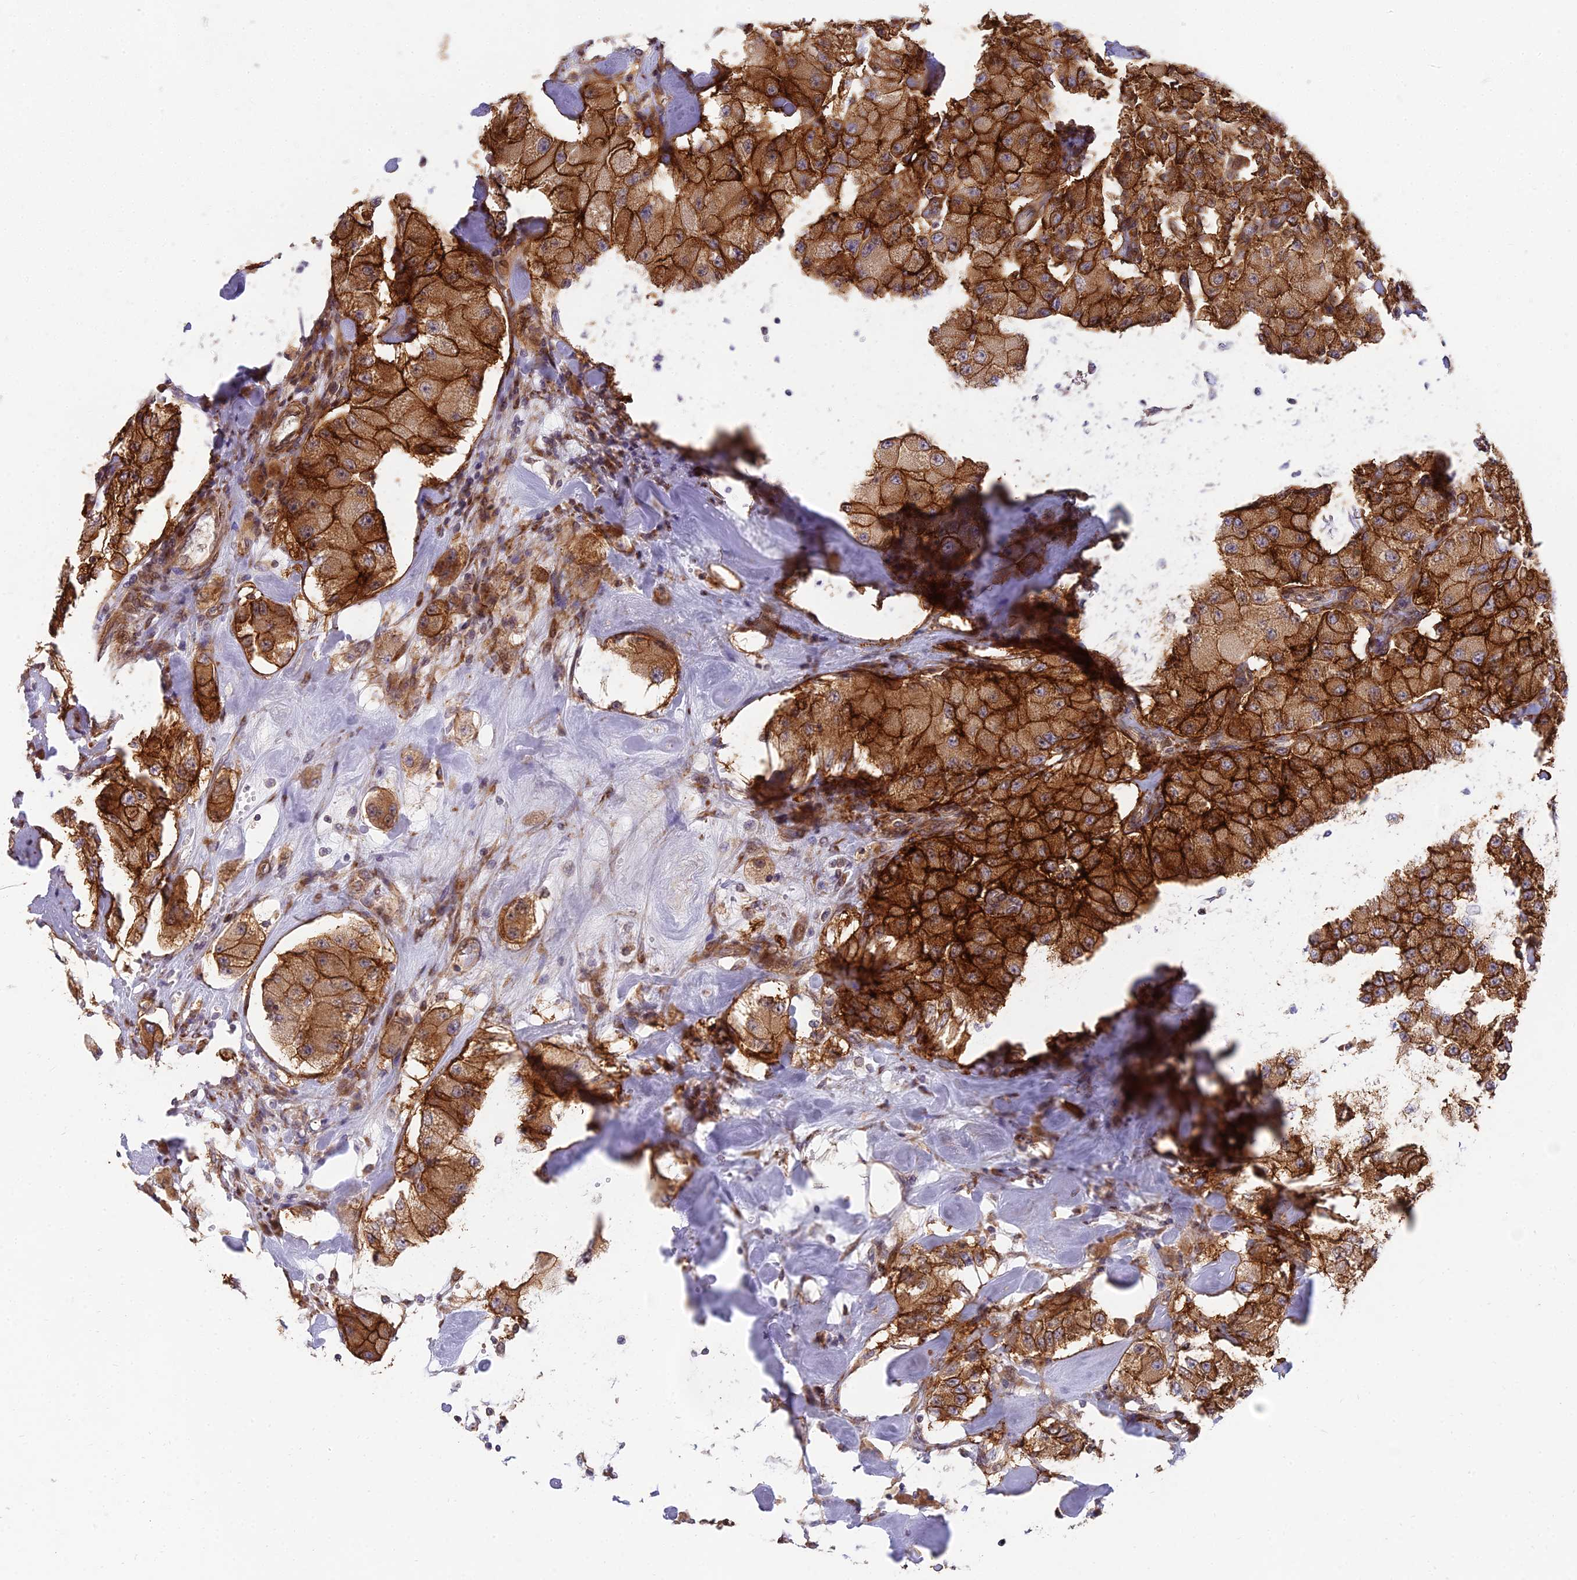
{"staining": {"intensity": "strong", "quantity": ">75%", "location": "cytoplasmic/membranous"}, "tissue": "carcinoid", "cell_type": "Tumor cells", "image_type": "cancer", "snomed": [{"axis": "morphology", "description": "Carcinoid, malignant, NOS"}, {"axis": "topography", "description": "Pancreas"}], "caption": "An immunohistochemistry photomicrograph of tumor tissue is shown. Protein staining in brown shows strong cytoplasmic/membranous positivity in carcinoid within tumor cells.", "gene": "ARL8B", "patient": {"sex": "male", "age": 41}}